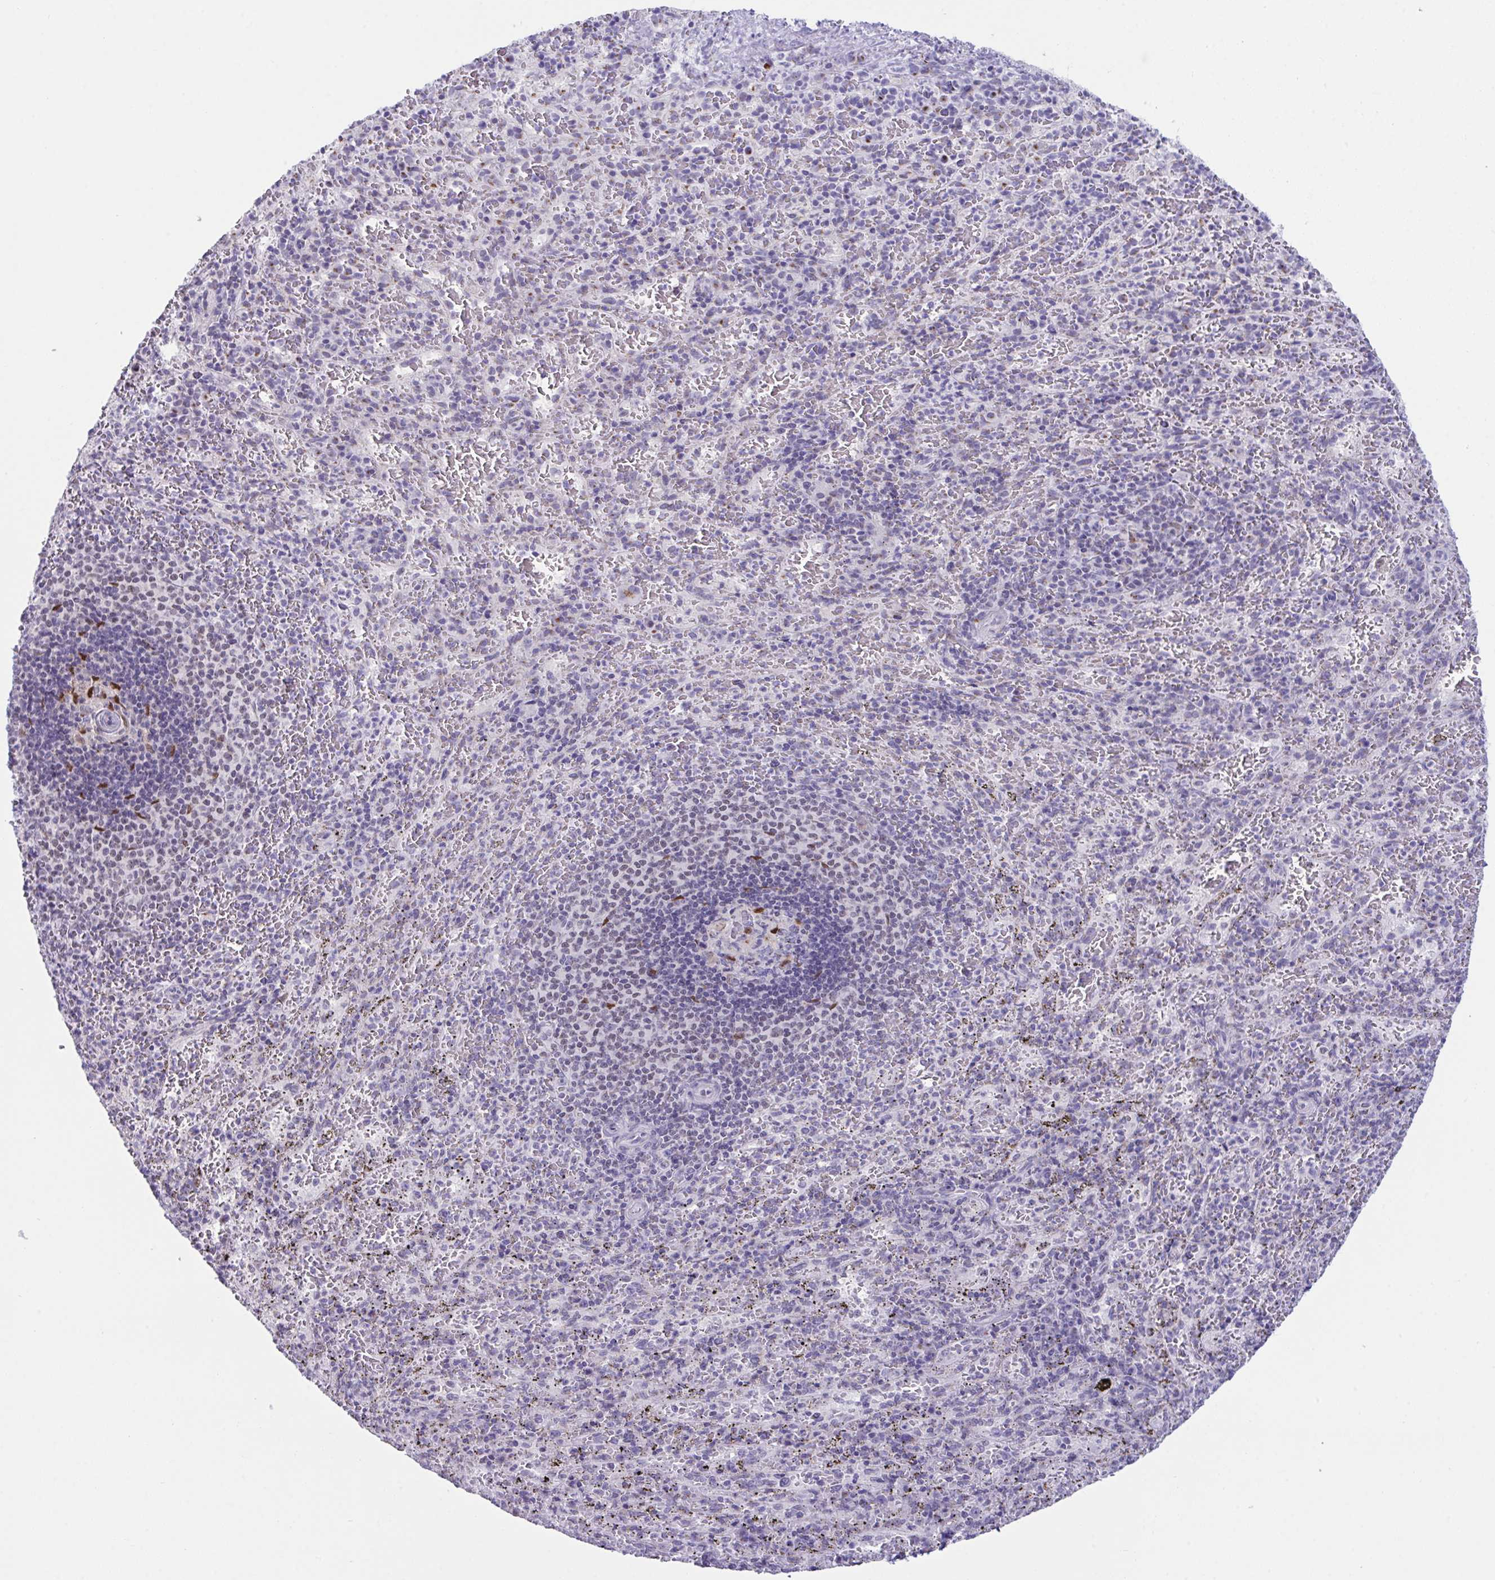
{"staining": {"intensity": "strong", "quantity": "<25%", "location": "nuclear"}, "tissue": "spleen", "cell_type": "Cells in red pulp", "image_type": "normal", "snomed": [{"axis": "morphology", "description": "Normal tissue, NOS"}, {"axis": "topography", "description": "Spleen"}], "caption": "Immunohistochemical staining of normal human spleen exhibits medium levels of strong nuclear staining in approximately <25% of cells in red pulp.", "gene": "SCLY", "patient": {"sex": "male", "age": 57}}